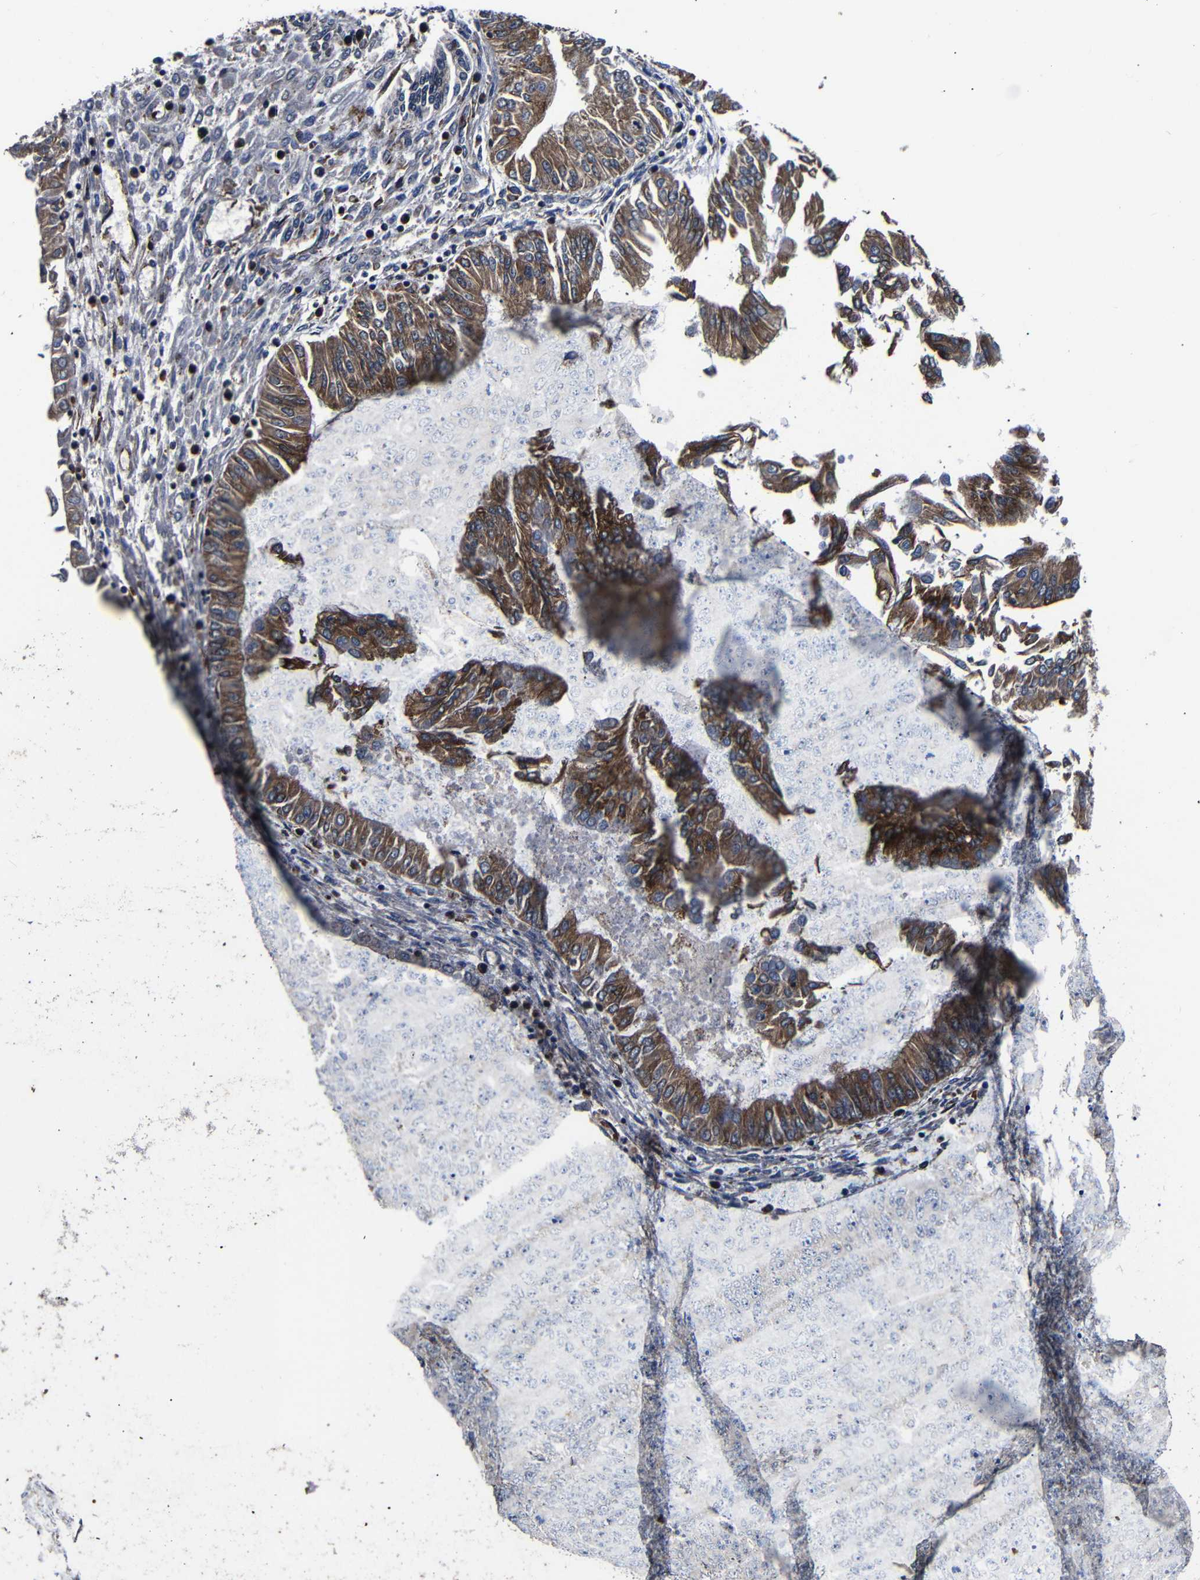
{"staining": {"intensity": "strong", "quantity": ">75%", "location": "cytoplasmic/membranous"}, "tissue": "endometrial cancer", "cell_type": "Tumor cells", "image_type": "cancer", "snomed": [{"axis": "morphology", "description": "Adenocarcinoma, NOS"}, {"axis": "topography", "description": "Endometrium"}], "caption": "A brown stain shows strong cytoplasmic/membranous positivity of a protein in human endometrial adenocarcinoma tumor cells.", "gene": "SCN9A", "patient": {"sex": "female", "age": 53}}